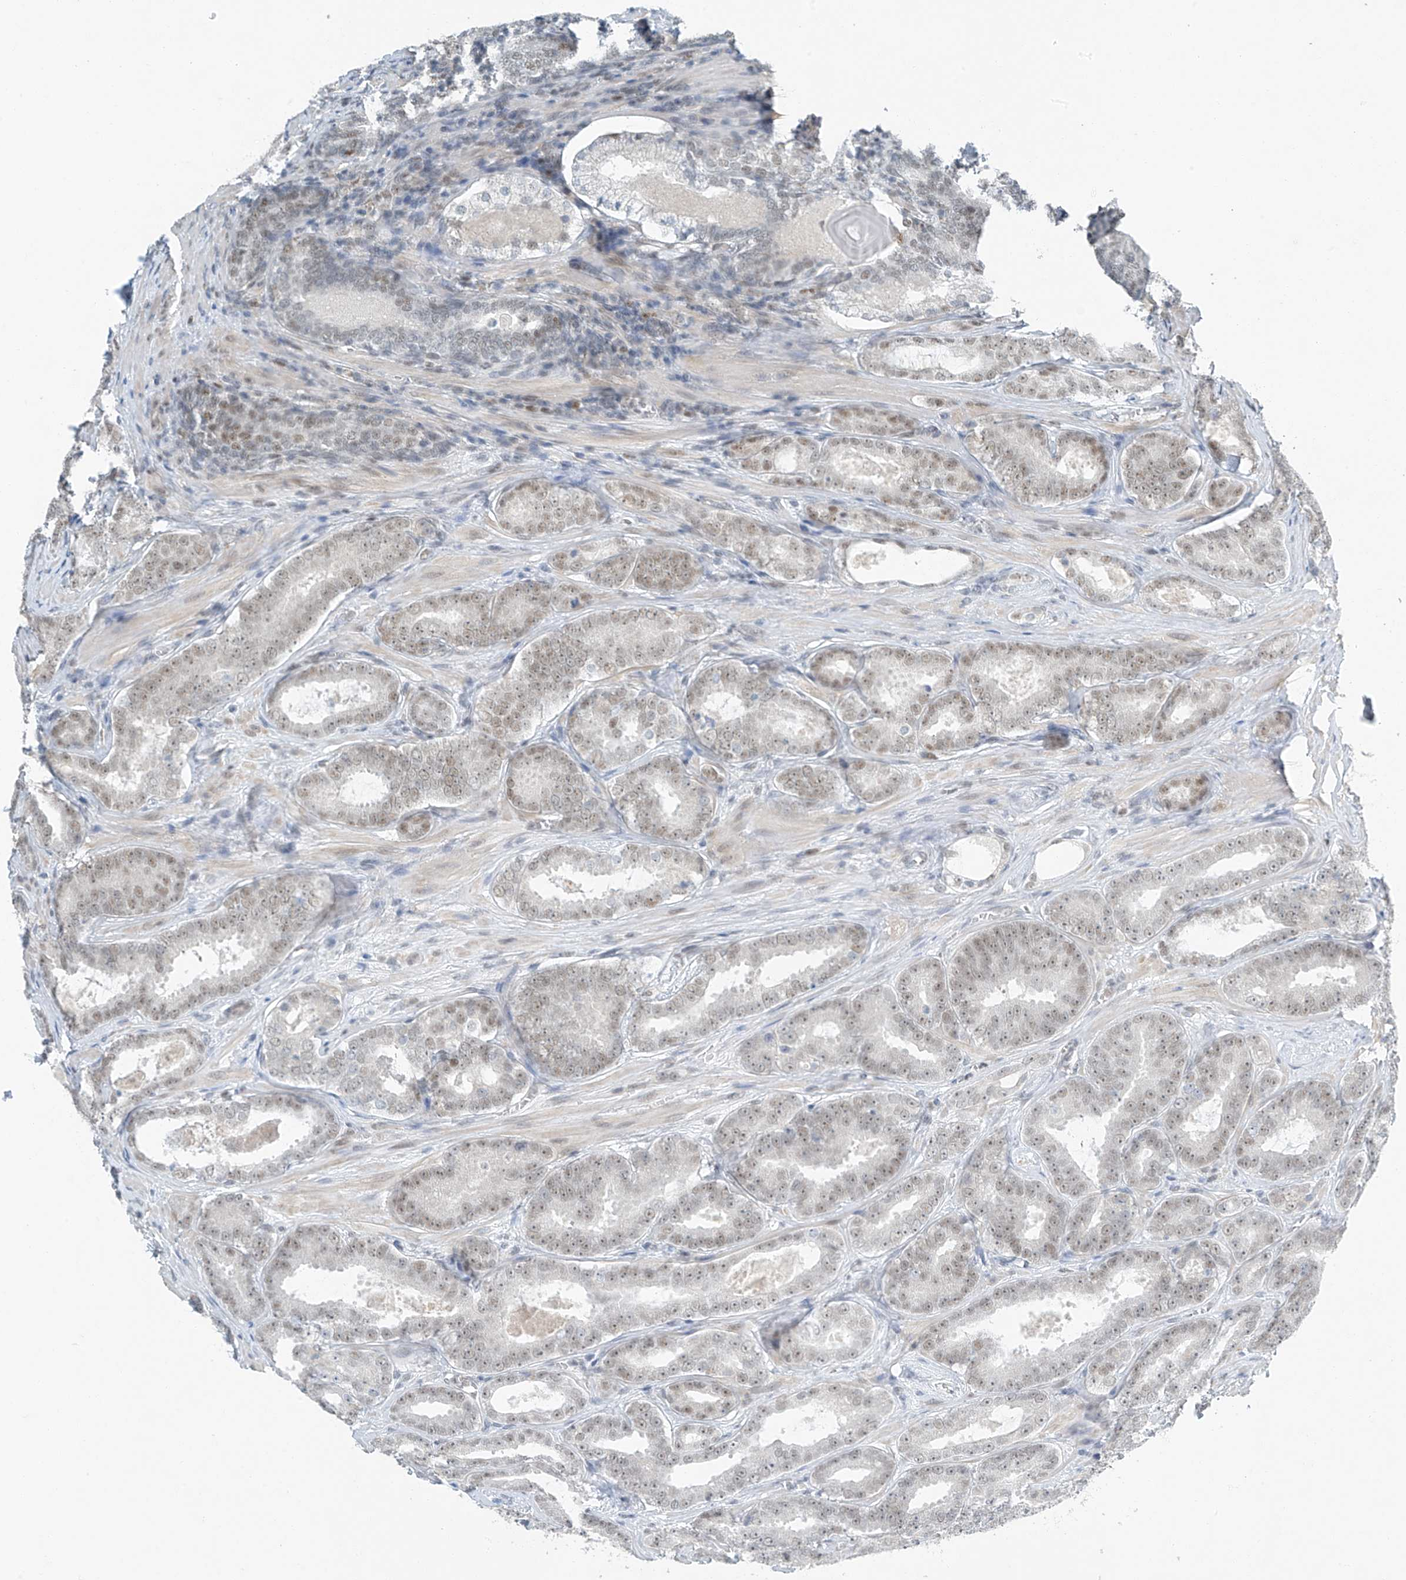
{"staining": {"intensity": "moderate", "quantity": ">75%", "location": "nuclear"}, "tissue": "prostate cancer", "cell_type": "Tumor cells", "image_type": "cancer", "snomed": [{"axis": "morphology", "description": "Adenocarcinoma, High grade"}, {"axis": "topography", "description": "Prostate"}], "caption": "A brown stain labels moderate nuclear expression of a protein in human prostate cancer tumor cells. Ihc stains the protein of interest in brown and the nuclei are stained blue.", "gene": "TAF8", "patient": {"sex": "male", "age": 66}}